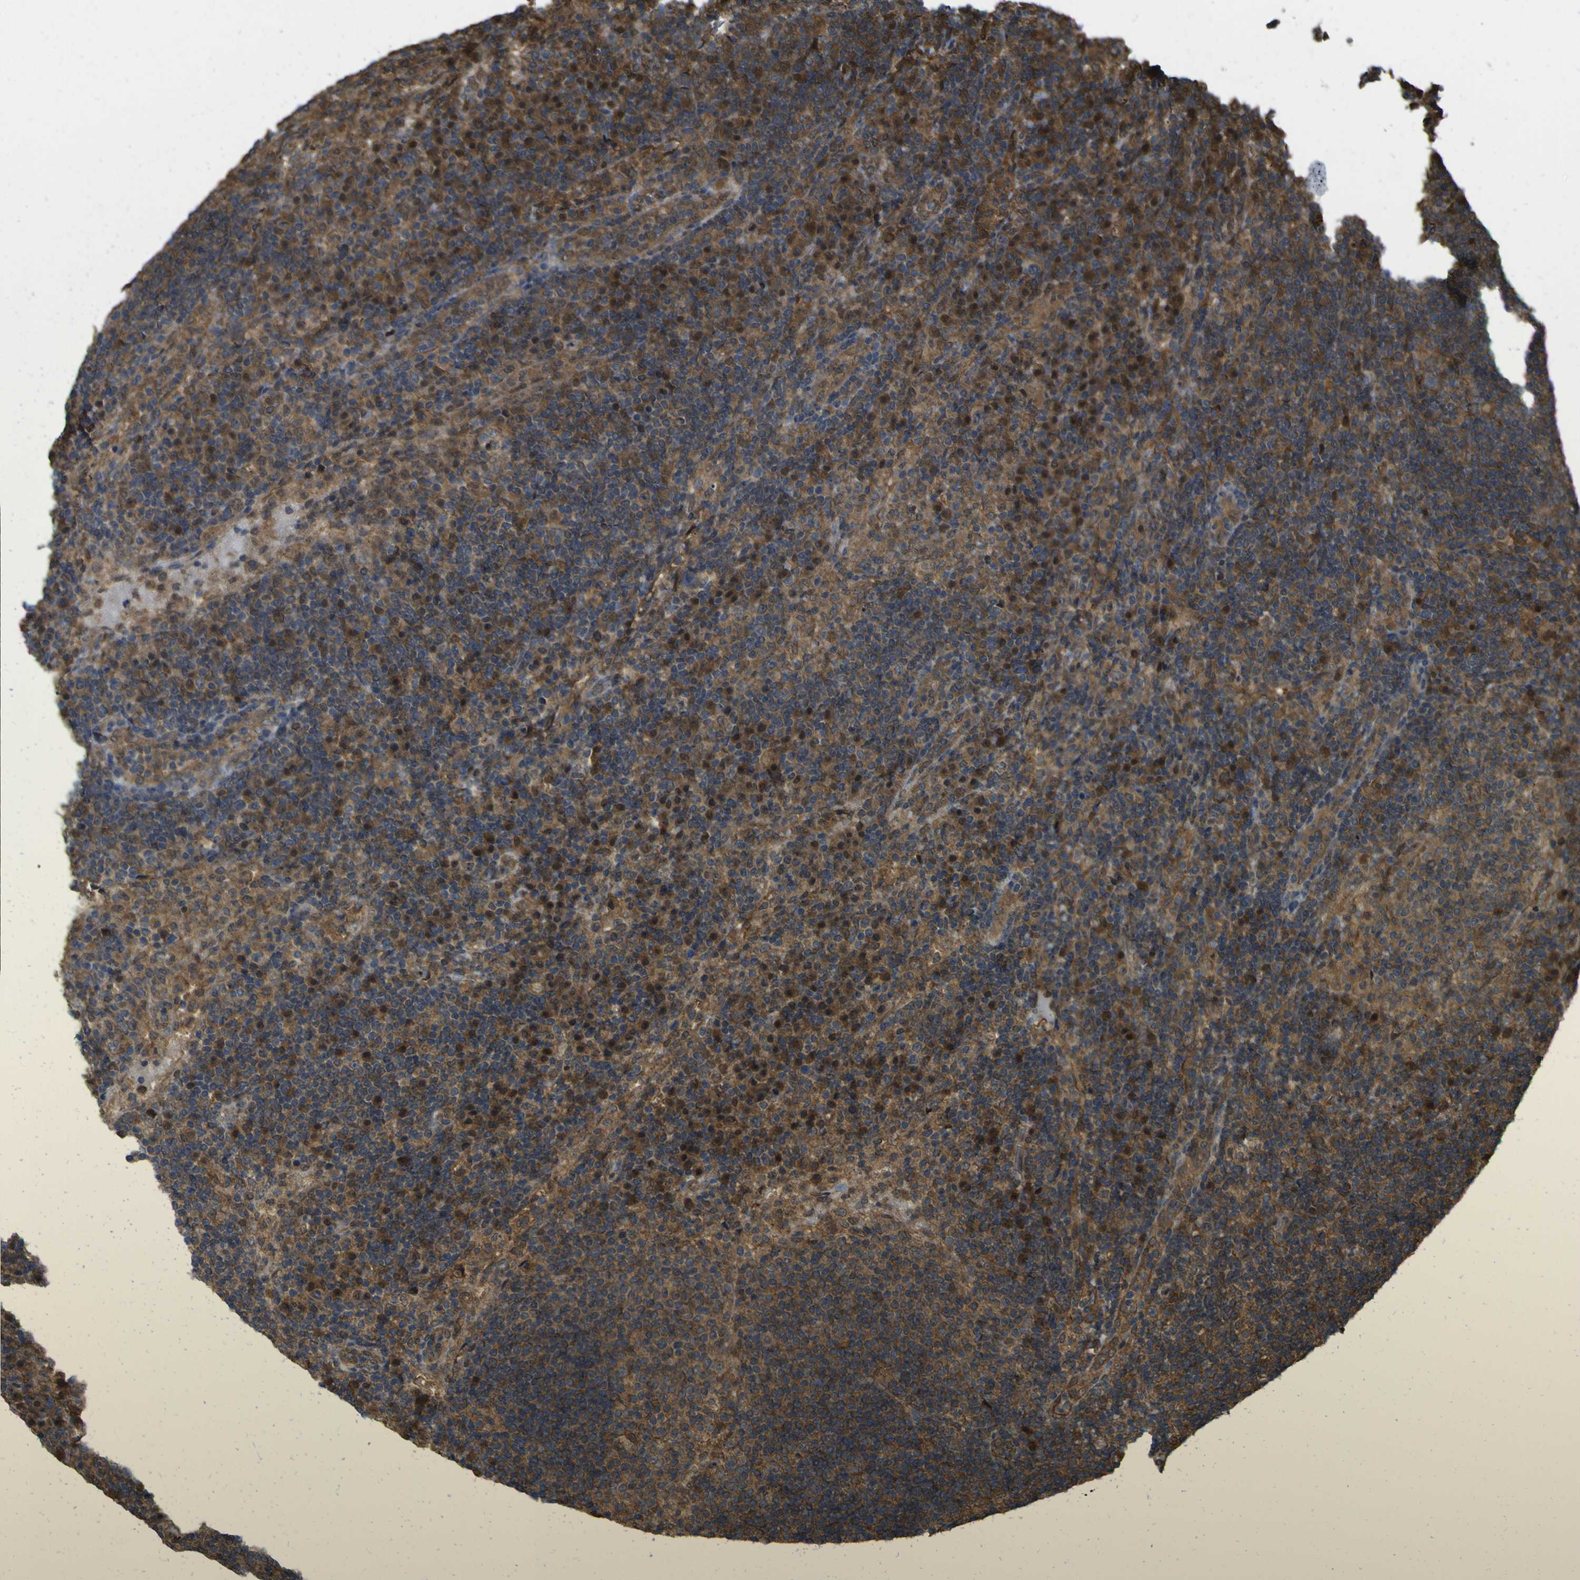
{"staining": {"intensity": "moderate", "quantity": ">75%", "location": "cytoplasmic/membranous"}, "tissue": "lymph node", "cell_type": "Germinal center cells", "image_type": "normal", "snomed": [{"axis": "morphology", "description": "Normal tissue, NOS"}, {"axis": "topography", "description": "Lymph node"}], "caption": "Immunohistochemistry (DAB (3,3'-diaminobenzidine)) staining of unremarkable lymph node reveals moderate cytoplasmic/membranous protein staining in about >75% of germinal center cells.", "gene": "YWHAG", "patient": {"sex": "female", "age": 53}}